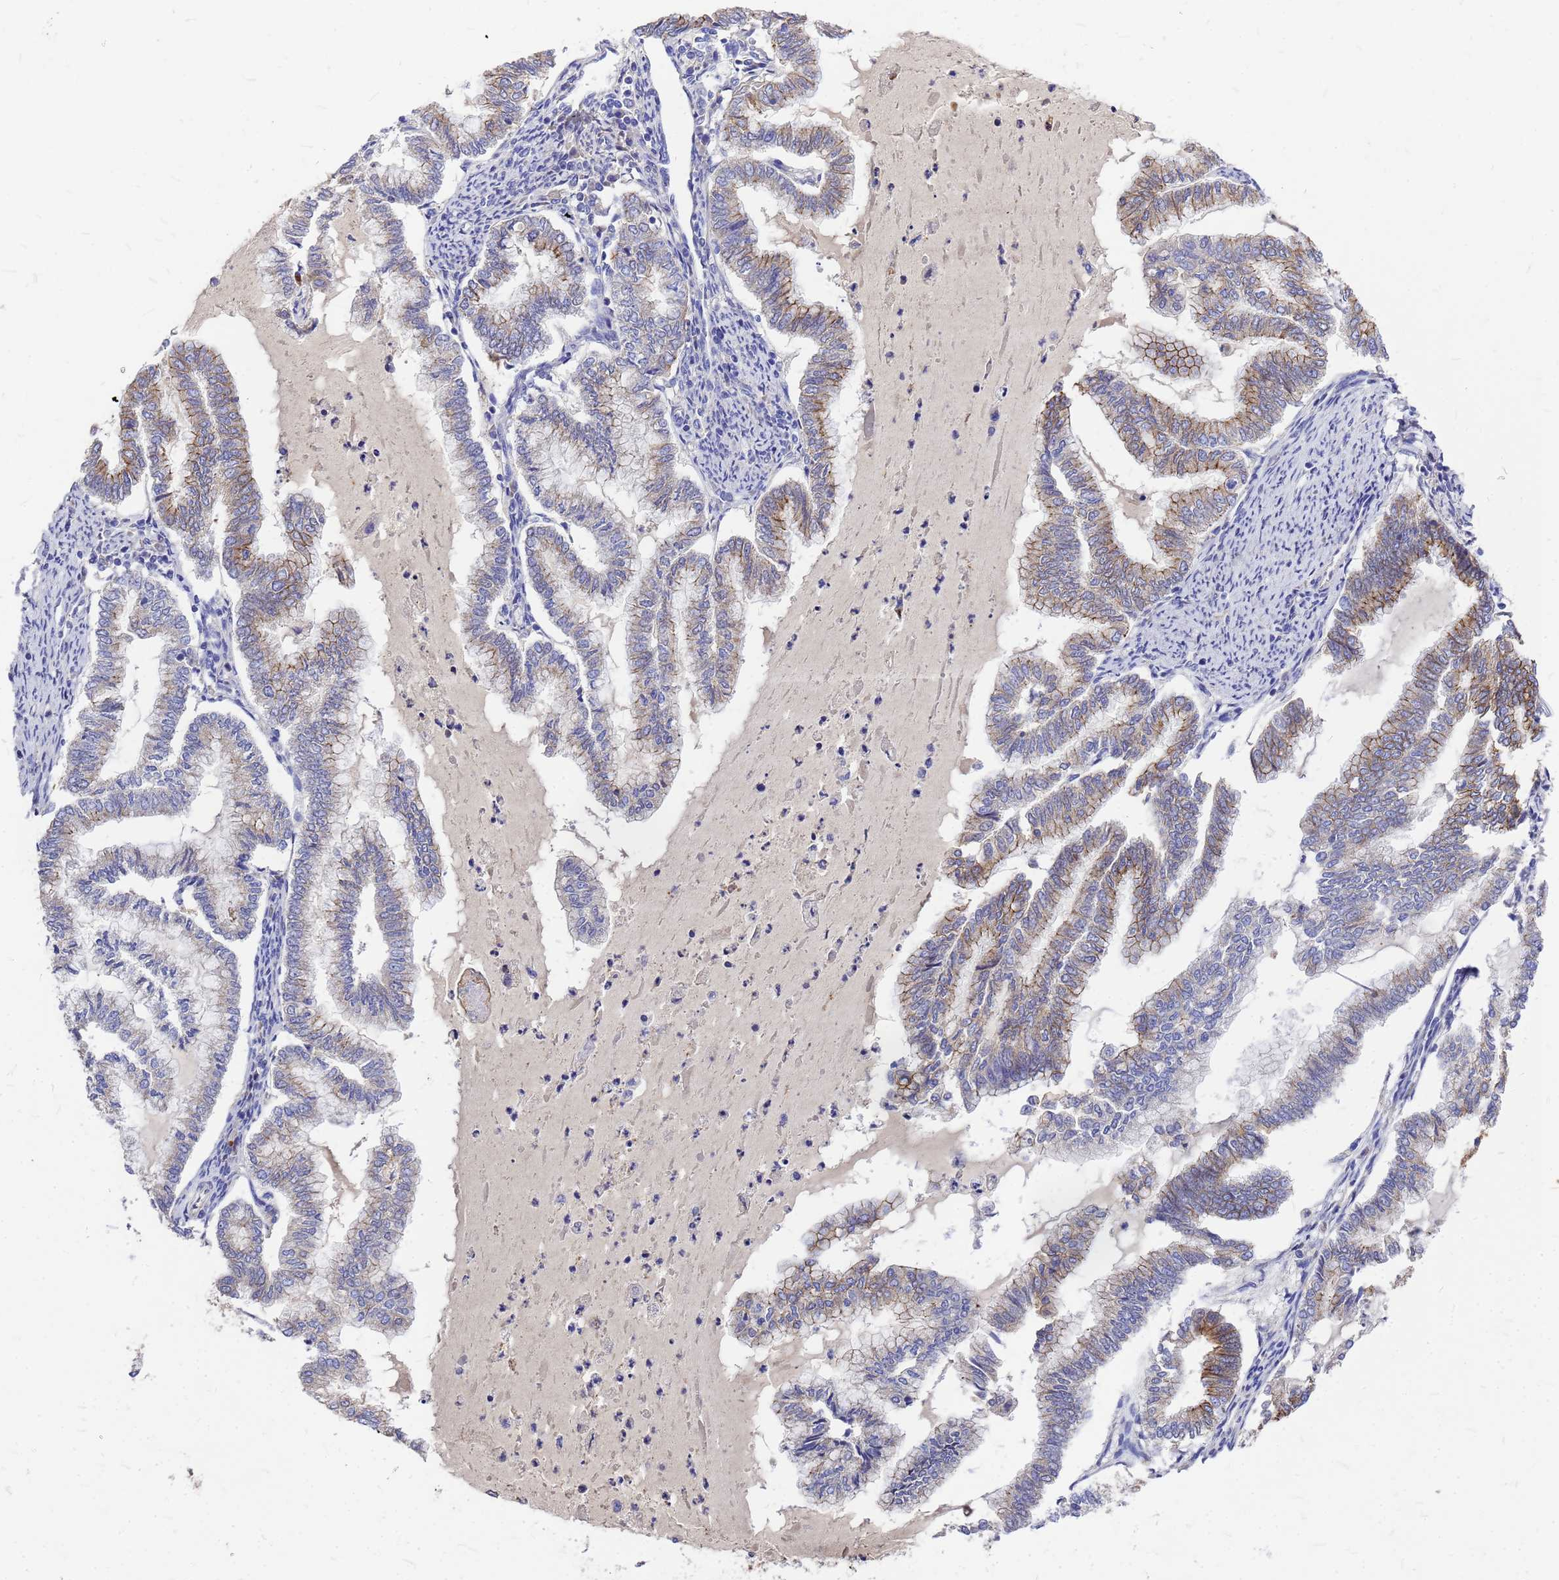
{"staining": {"intensity": "moderate", "quantity": "25%-75%", "location": "cytoplasmic/membranous"}, "tissue": "endometrial cancer", "cell_type": "Tumor cells", "image_type": "cancer", "snomed": [{"axis": "morphology", "description": "Adenocarcinoma, NOS"}, {"axis": "topography", "description": "Endometrium"}], "caption": "An image of human endometrial cancer (adenocarcinoma) stained for a protein demonstrates moderate cytoplasmic/membranous brown staining in tumor cells.", "gene": "FBXW5", "patient": {"sex": "female", "age": 79}}